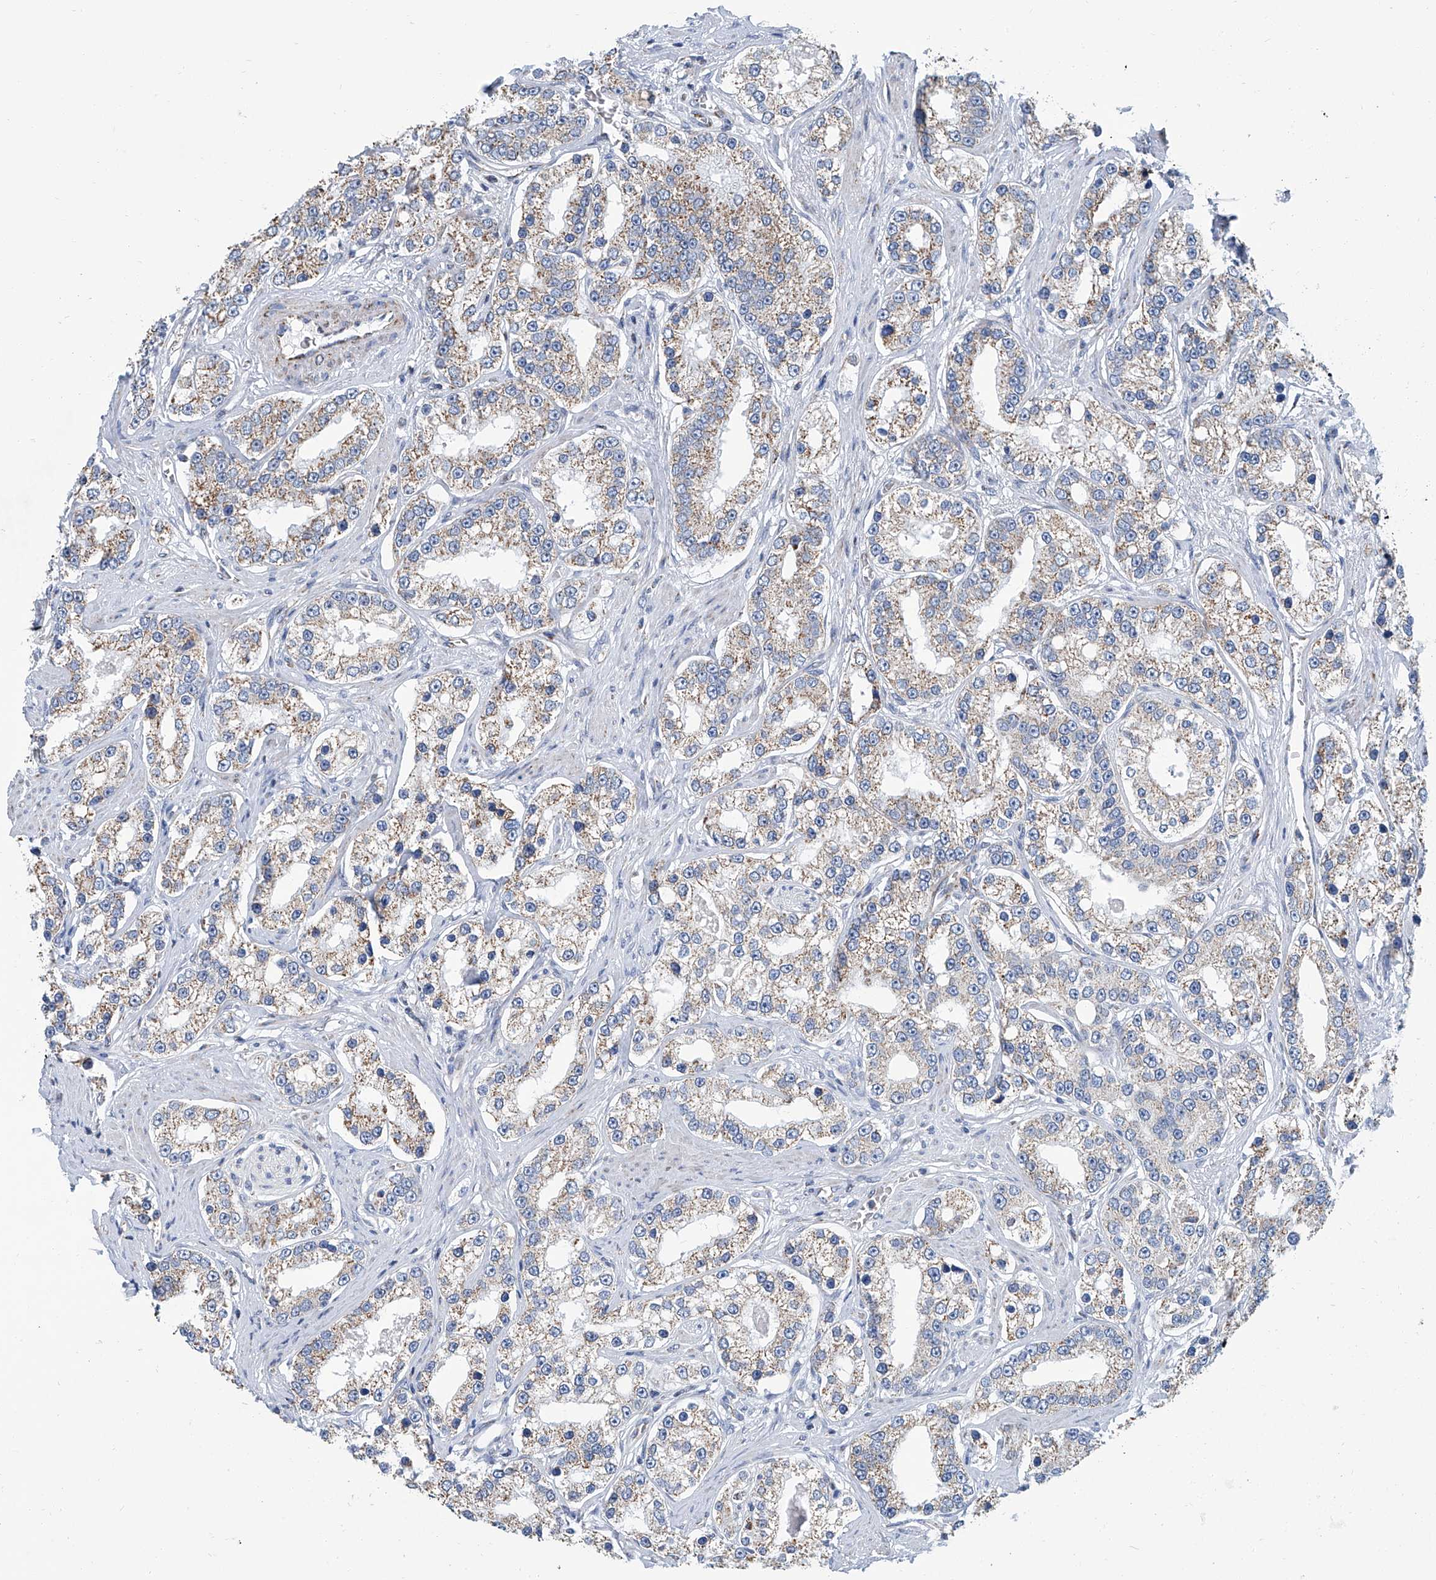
{"staining": {"intensity": "weak", "quantity": "25%-75%", "location": "cytoplasmic/membranous"}, "tissue": "prostate cancer", "cell_type": "Tumor cells", "image_type": "cancer", "snomed": [{"axis": "morphology", "description": "Normal tissue, NOS"}, {"axis": "morphology", "description": "Adenocarcinoma, High grade"}, {"axis": "topography", "description": "Prostate"}], "caption": "Immunohistochemical staining of human prostate cancer shows low levels of weak cytoplasmic/membranous protein positivity in about 25%-75% of tumor cells.", "gene": "MT-ND1", "patient": {"sex": "male", "age": 83}}